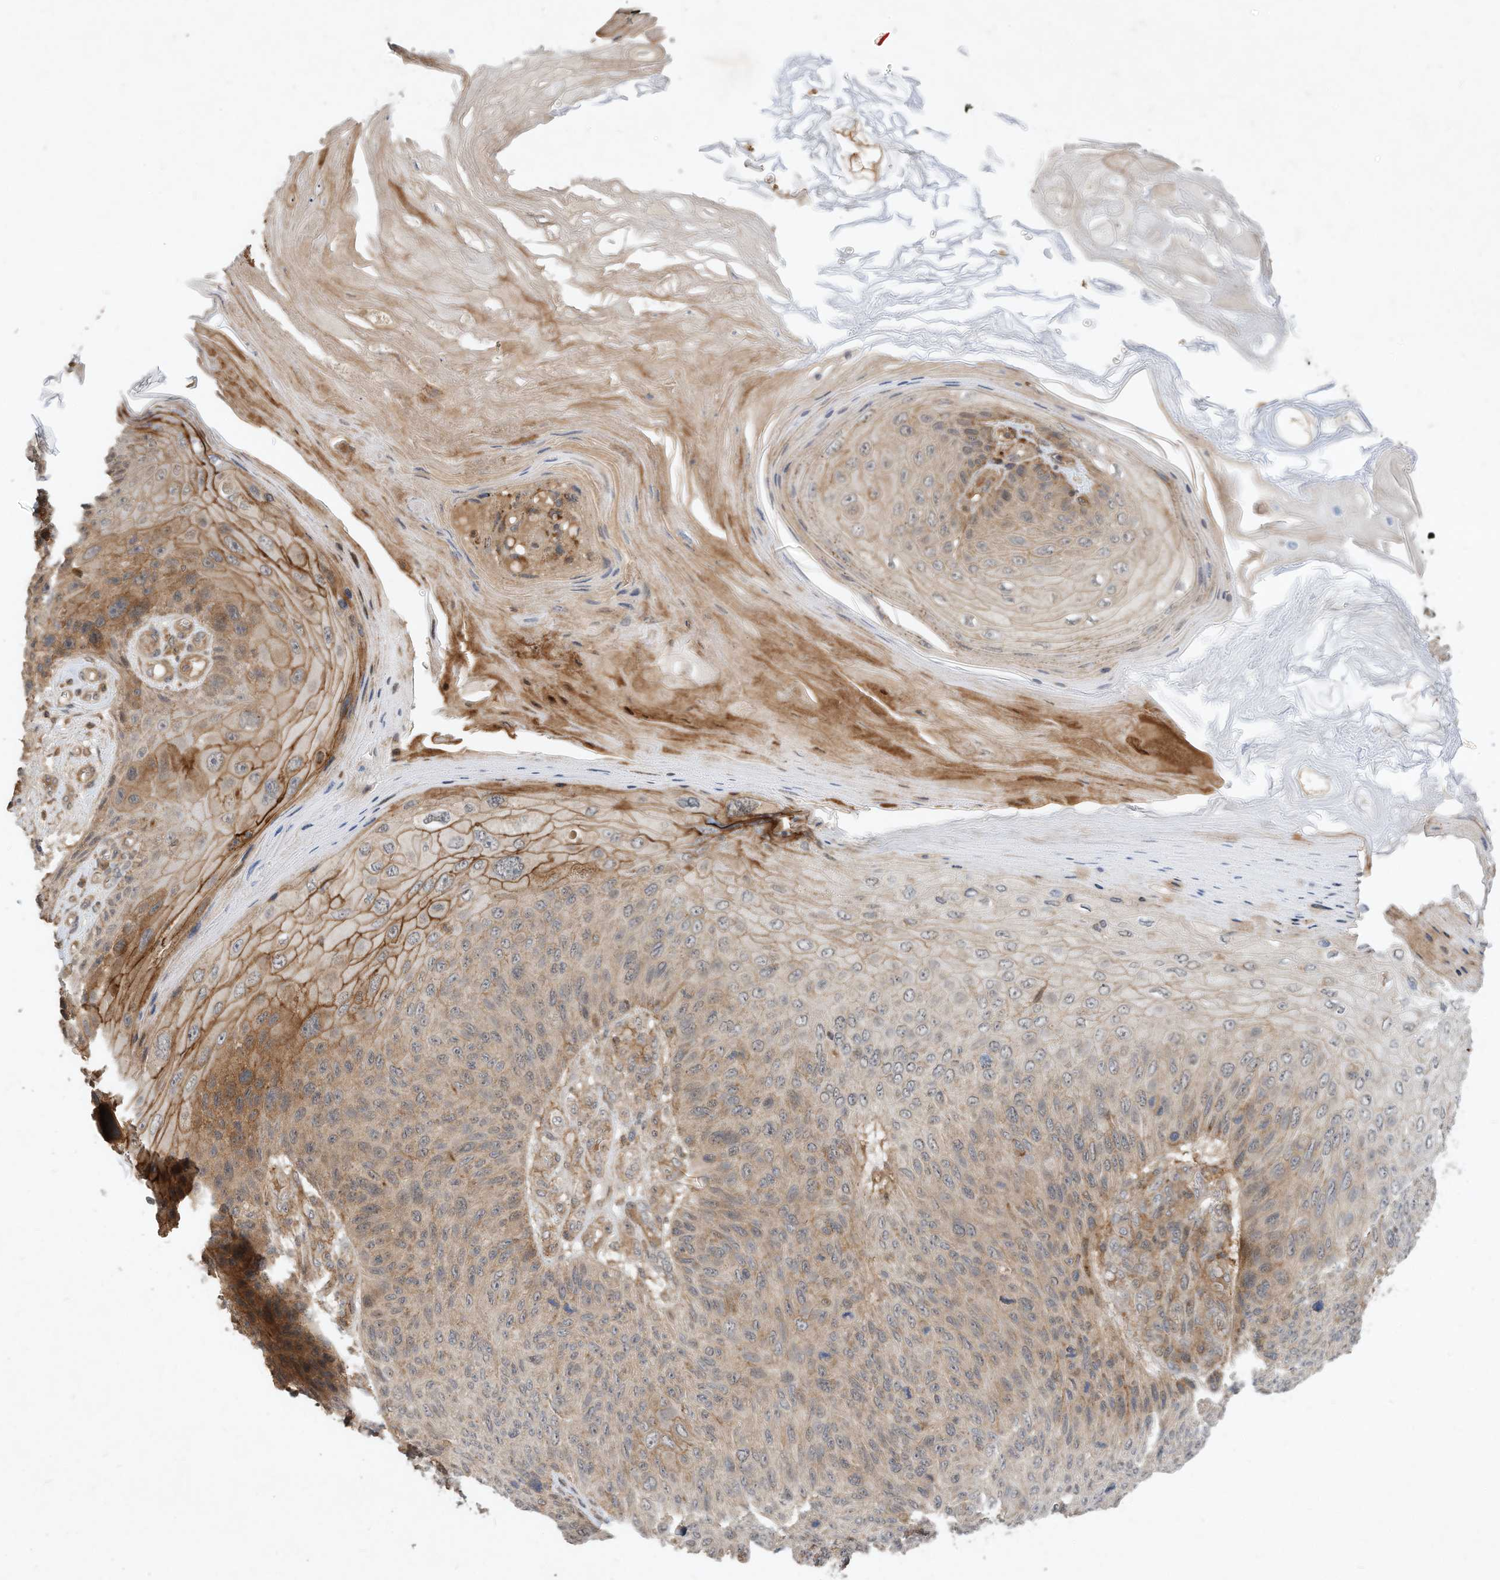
{"staining": {"intensity": "moderate", "quantity": "<25%", "location": "cytoplasmic/membranous"}, "tissue": "skin cancer", "cell_type": "Tumor cells", "image_type": "cancer", "snomed": [{"axis": "morphology", "description": "Squamous cell carcinoma, NOS"}, {"axis": "topography", "description": "Skin"}], "caption": "The micrograph displays a brown stain indicating the presence of a protein in the cytoplasmic/membranous of tumor cells in squamous cell carcinoma (skin).", "gene": "CPAMD8", "patient": {"sex": "female", "age": 88}}